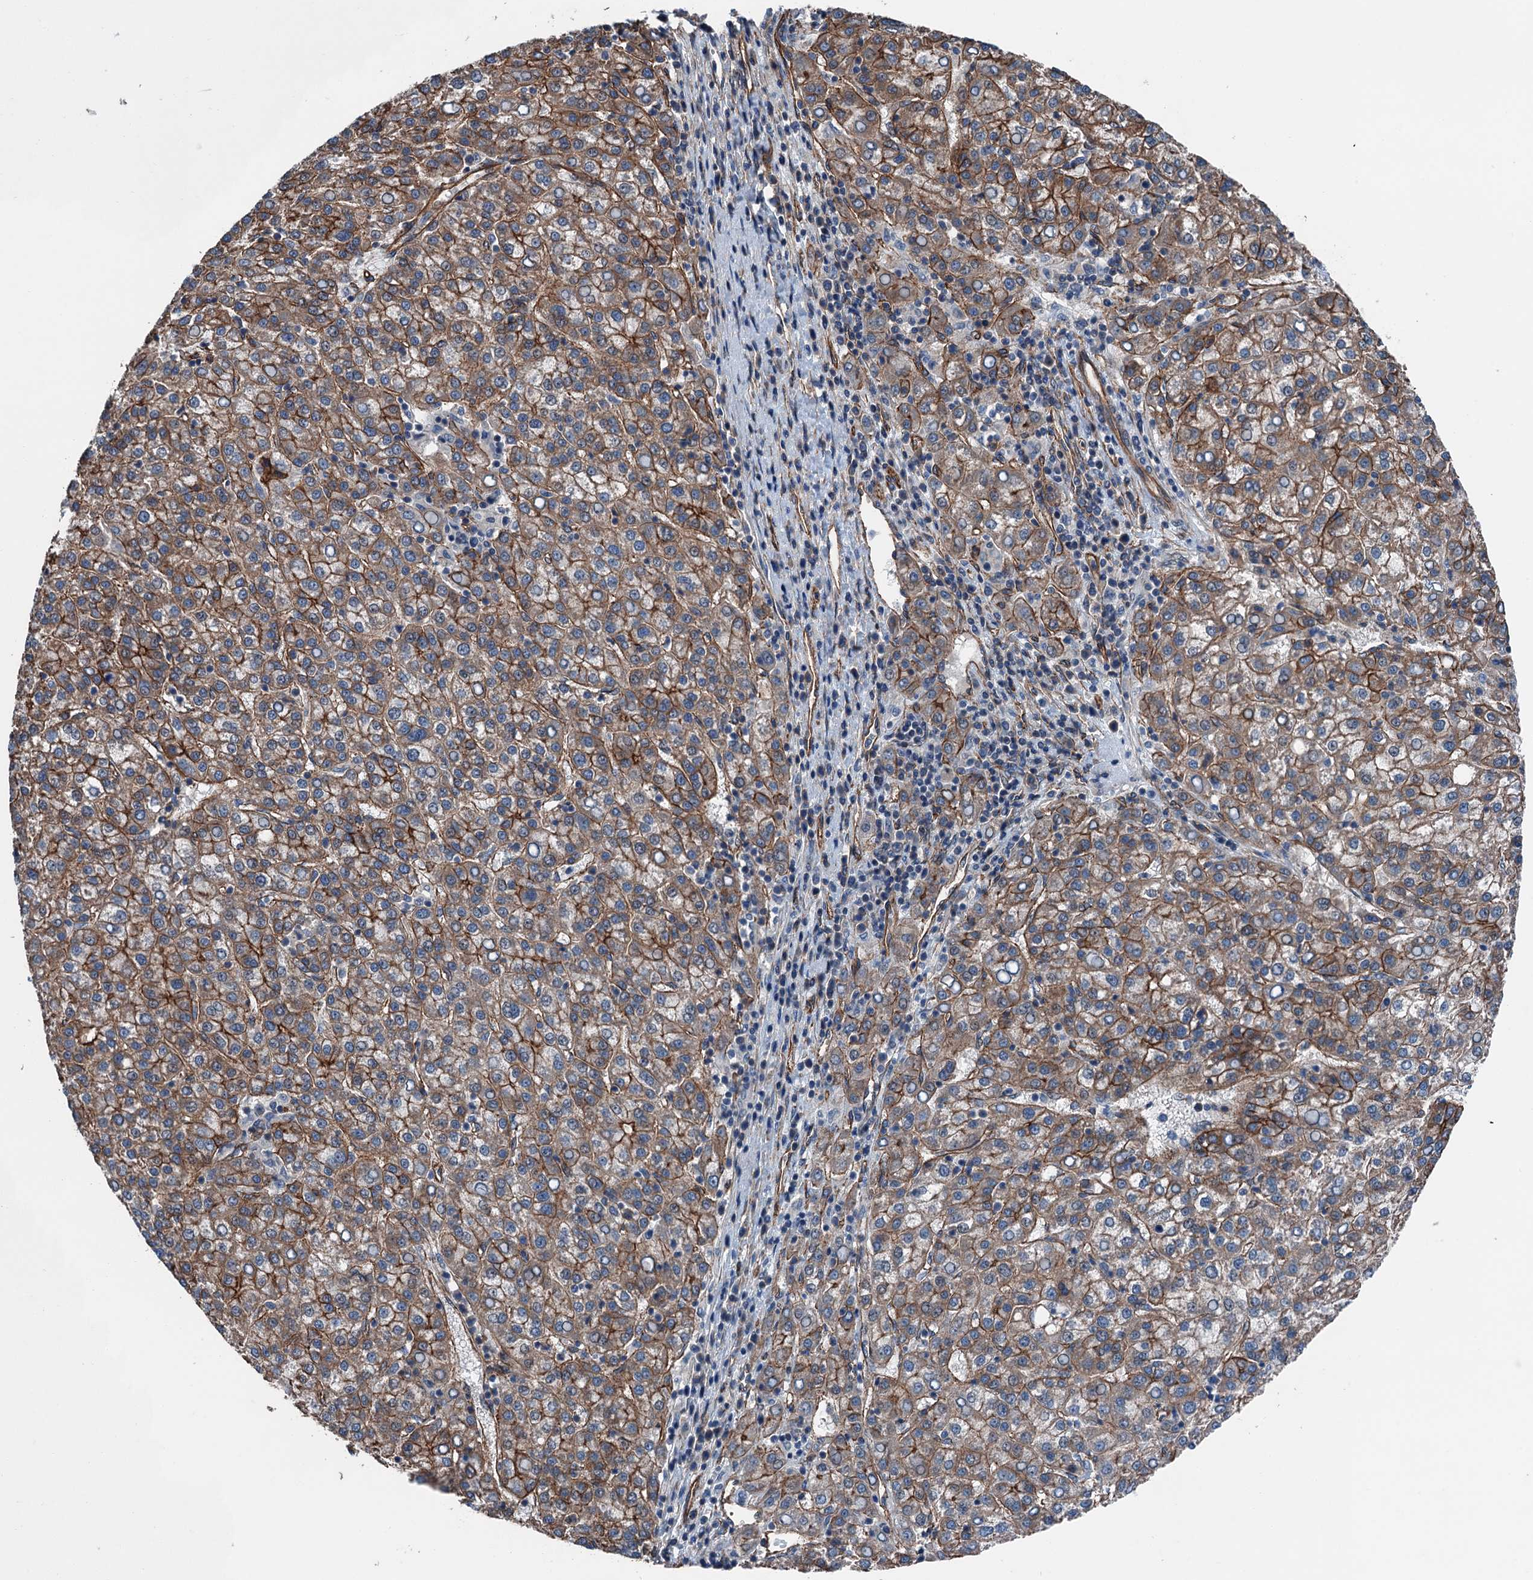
{"staining": {"intensity": "moderate", "quantity": ">75%", "location": "cytoplasmic/membranous"}, "tissue": "liver cancer", "cell_type": "Tumor cells", "image_type": "cancer", "snomed": [{"axis": "morphology", "description": "Carcinoma, Hepatocellular, NOS"}, {"axis": "topography", "description": "Liver"}], "caption": "Immunohistochemical staining of liver cancer (hepatocellular carcinoma) reveals medium levels of moderate cytoplasmic/membranous positivity in approximately >75% of tumor cells. (DAB (3,3'-diaminobenzidine) IHC, brown staining for protein, blue staining for nuclei).", "gene": "NMRAL1", "patient": {"sex": "female", "age": 58}}